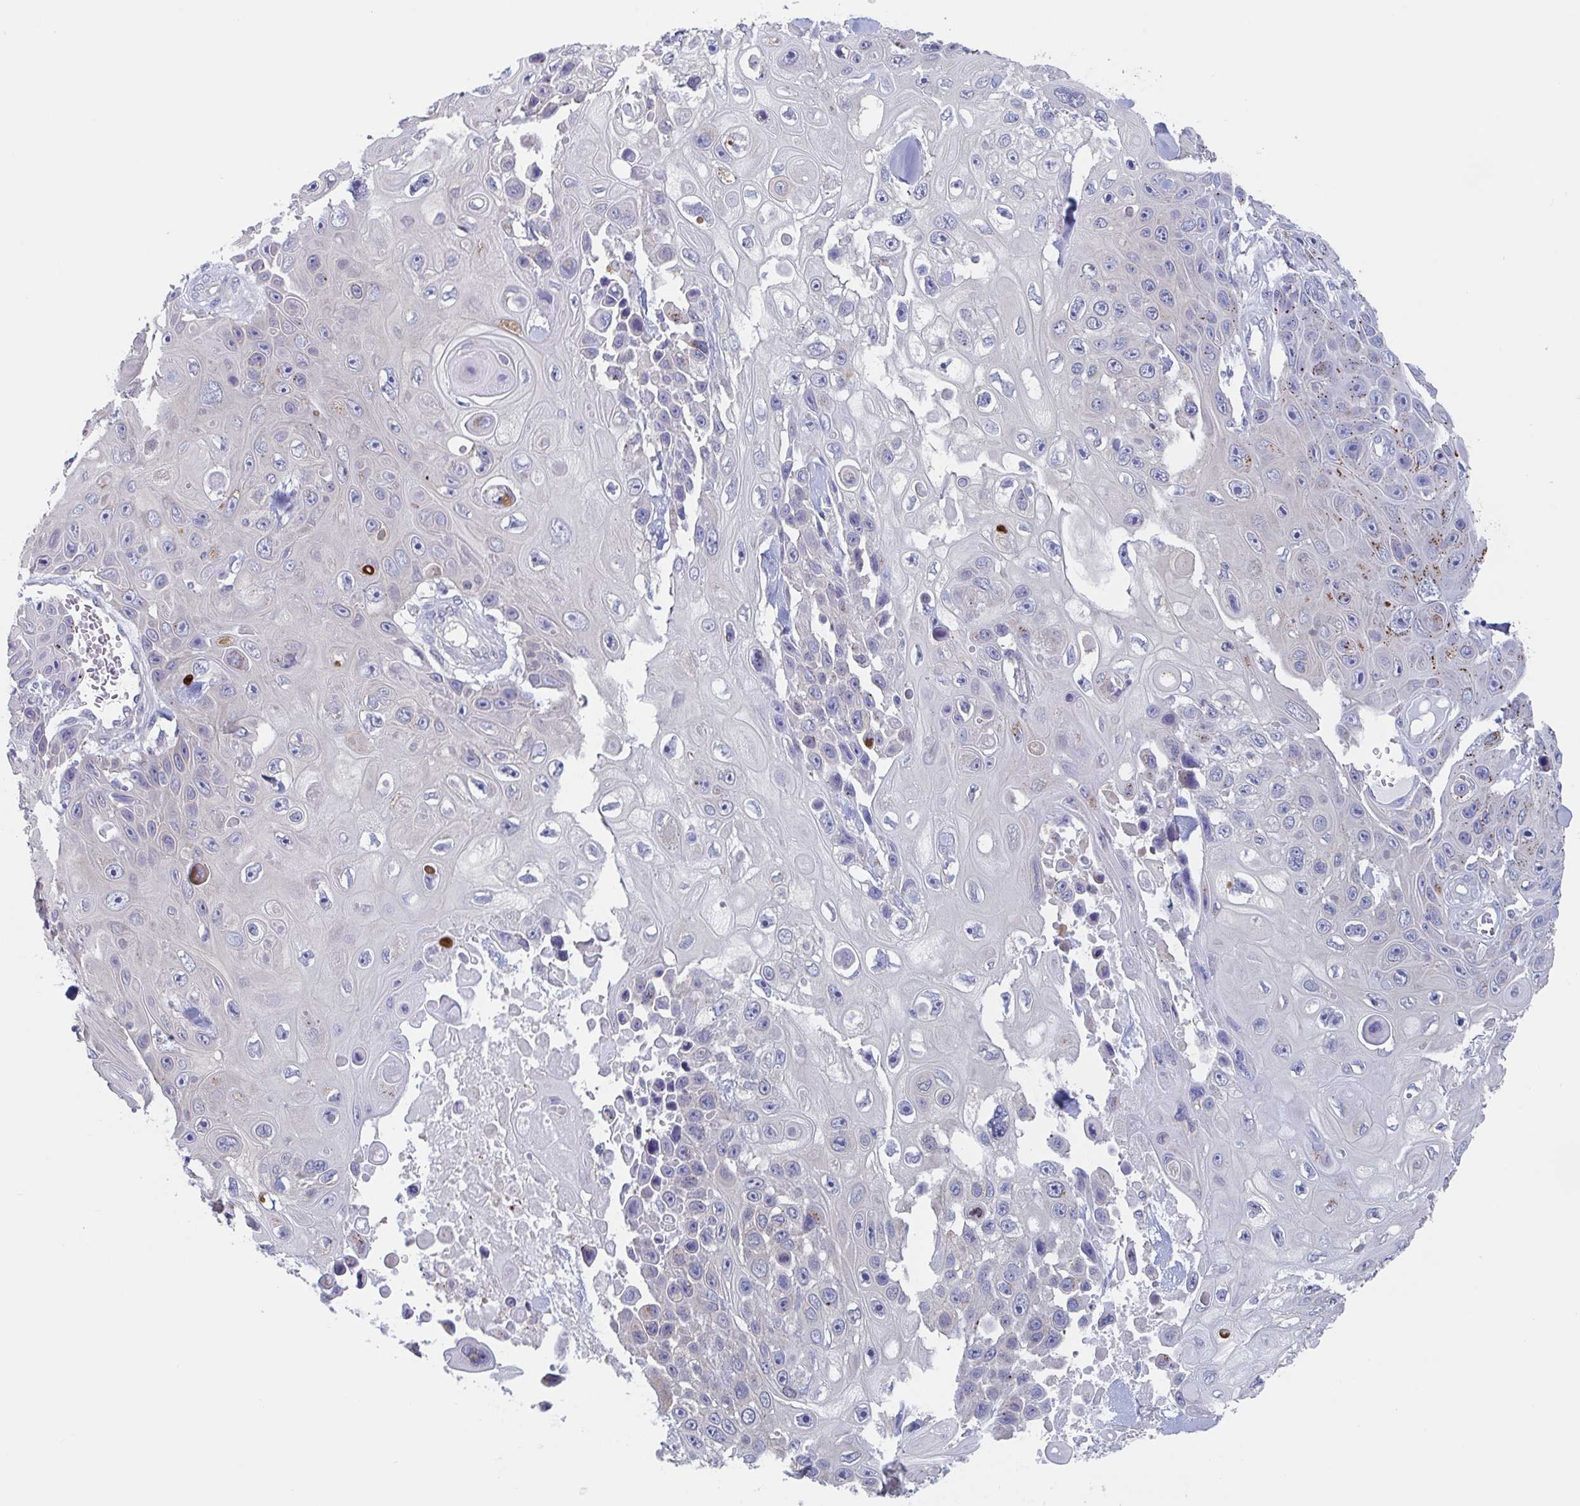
{"staining": {"intensity": "negative", "quantity": "none", "location": "none"}, "tissue": "skin cancer", "cell_type": "Tumor cells", "image_type": "cancer", "snomed": [{"axis": "morphology", "description": "Squamous cell carcinoma, NOS"}, {"axis": "topography", "description": "Skin"}], "caption": "Tumor cells are negative for protein expression in human skin cancer. (Stains: DAB (3,3'-diaminobenzidine) IHC with hematoxylin counter stain, Microscopy: brightfield microscopy at high magnification).", "gene": "CHMP5", "patient": {"sex": "male", "age": 82}}